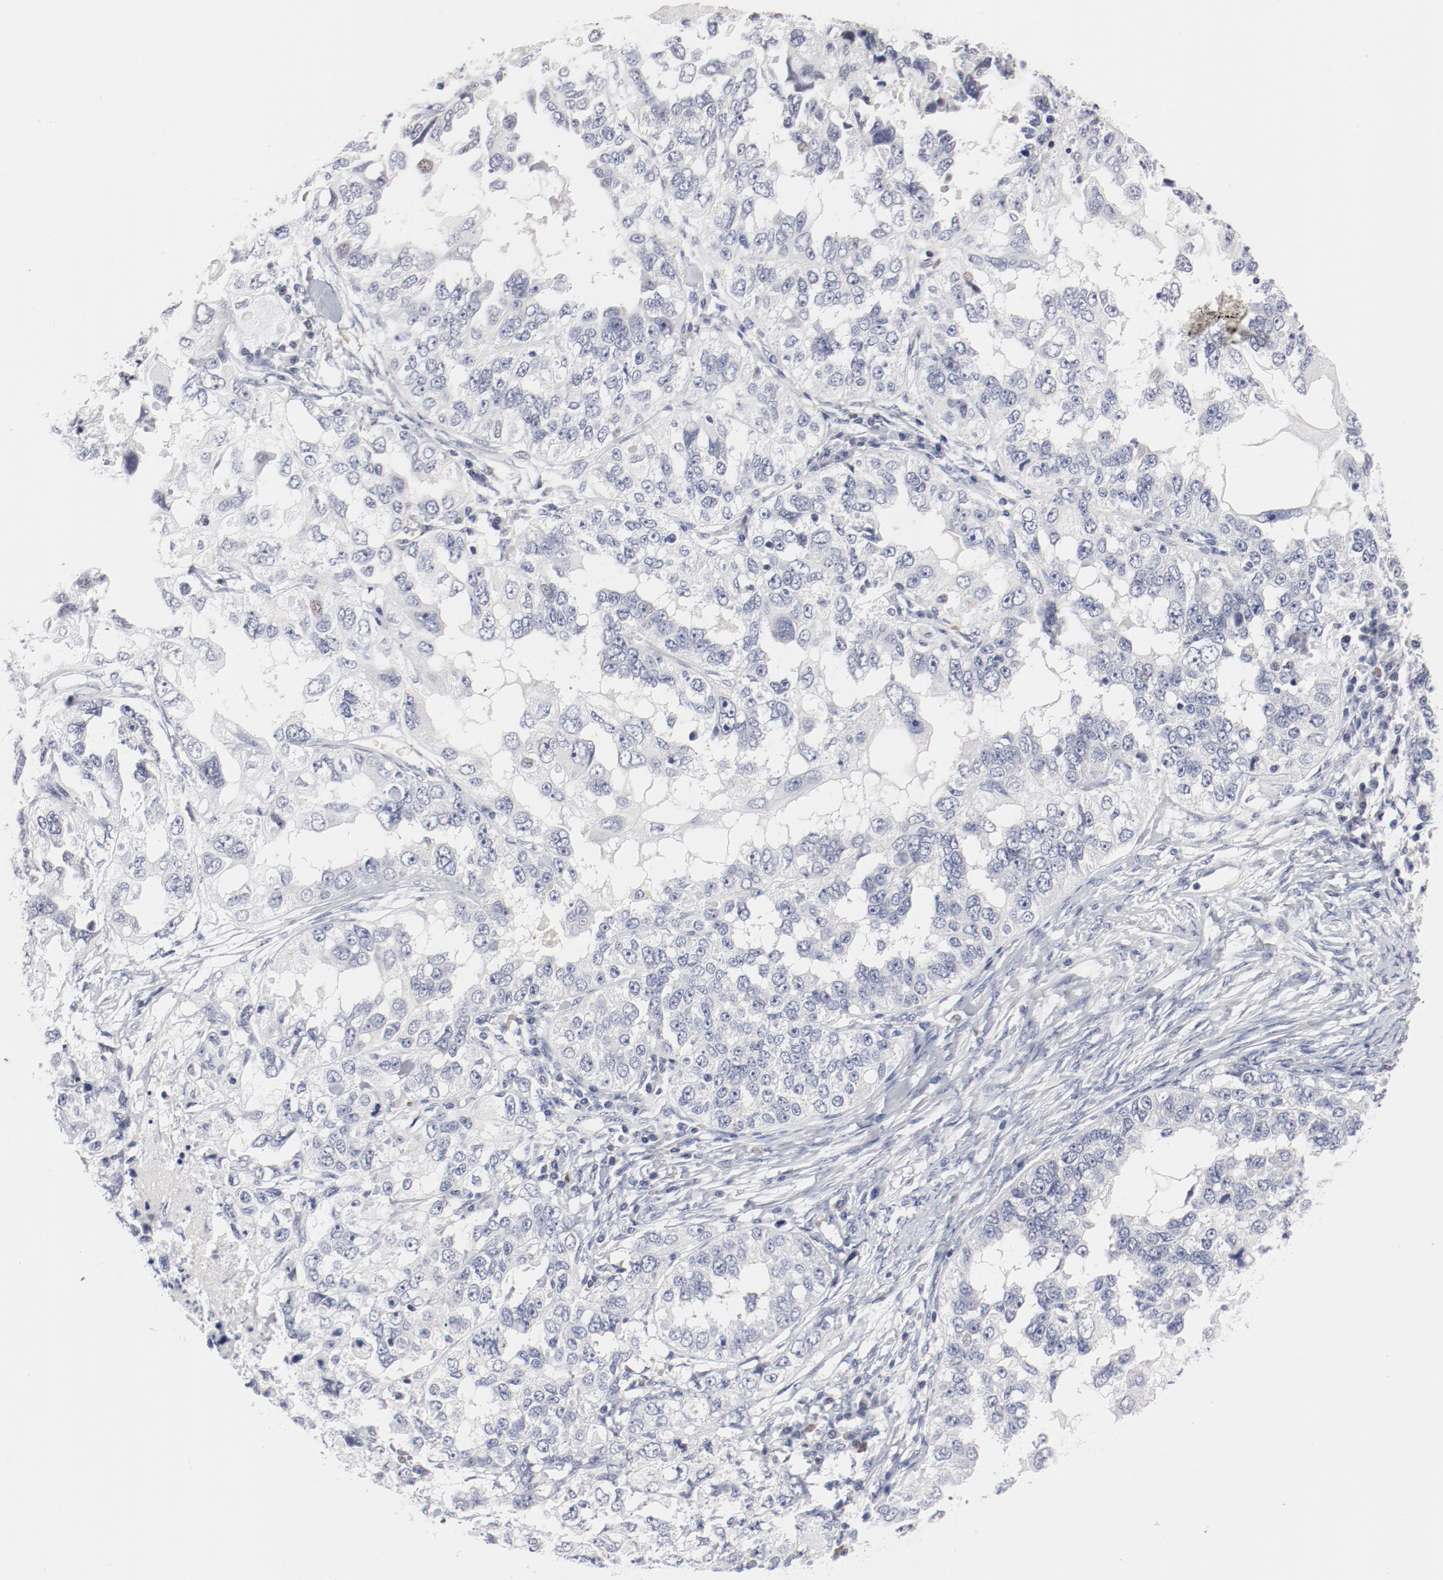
{"staining": {"intensity": "negative", "quantity": "none", "location": "none"}, "tissue": "ovarian cancer", "cell_type": "Tumor cells", "image_type": "cancer", "snomed": [{"axis": "morphology", "description": "Cystadenocarcinoma, serous, NOS"}, {"axis": "topography", "description": "Ovary"}], "caption": "The photomicrograph exhibits no significant positivity in tumor cells of ovarian cancer.", "gene": "KCNK13", "patient": {"sex": "female", "age": 82}}